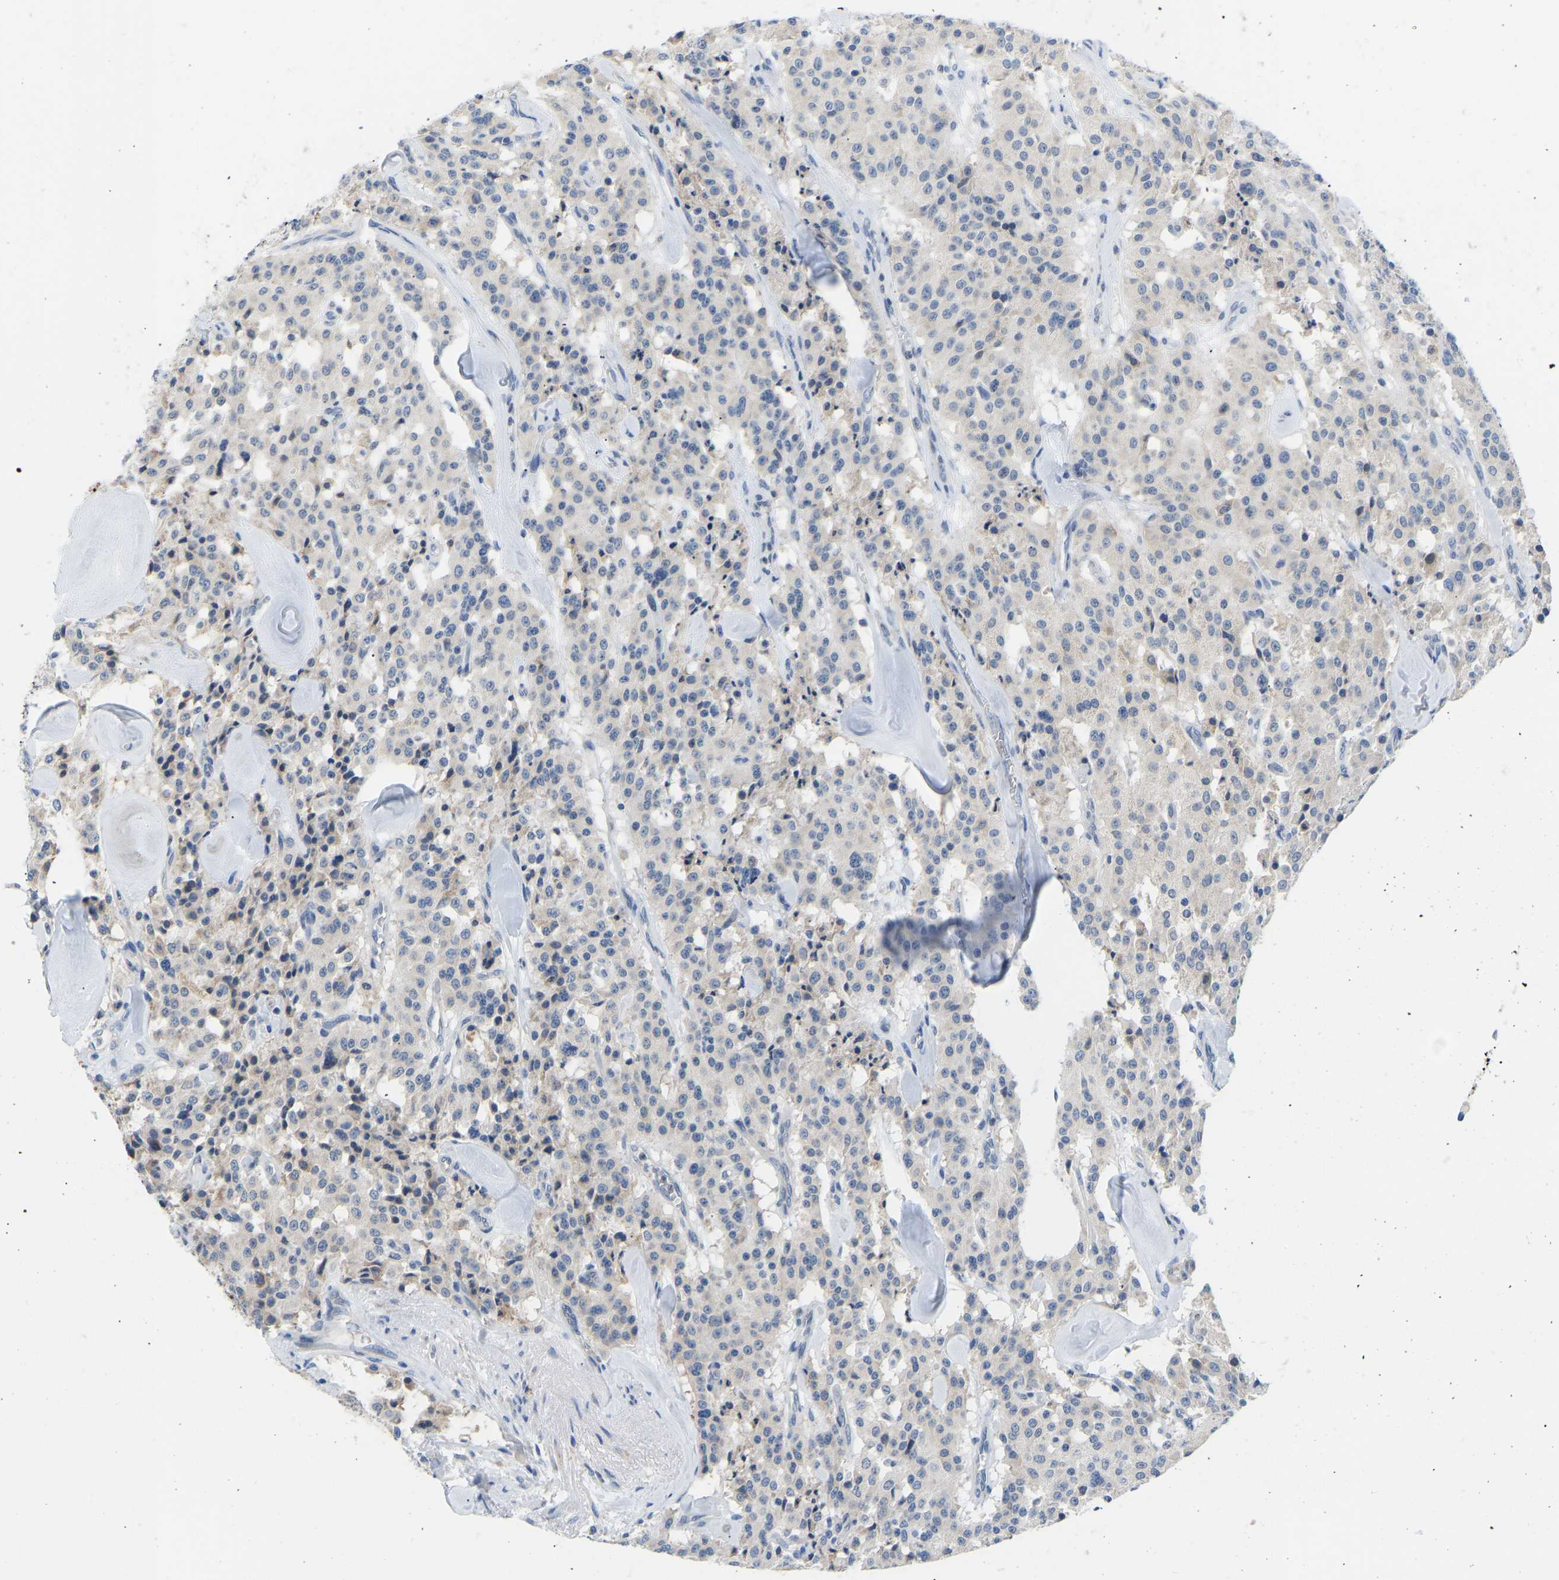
{"staining": {"intensity": "negative", "quantity": "none", "location": "none"}, "tissue": "carcinoid", "cell_type": "Tumor cells", "image_type": "cancer", "snomed": [{"axis": "morphology", "description": "Carcinoid, malignant, NOS"}, {"axis": "topography", "description": "Lung"}], "caption": "High magnification brightfield microscopy of carcinoid stained with DAB (brown) and counterstained with hematoxylin (blue): tumor cells show no significant staining.", "gene": "VRK1", "patient": {"sex": "male", "age": 30}}